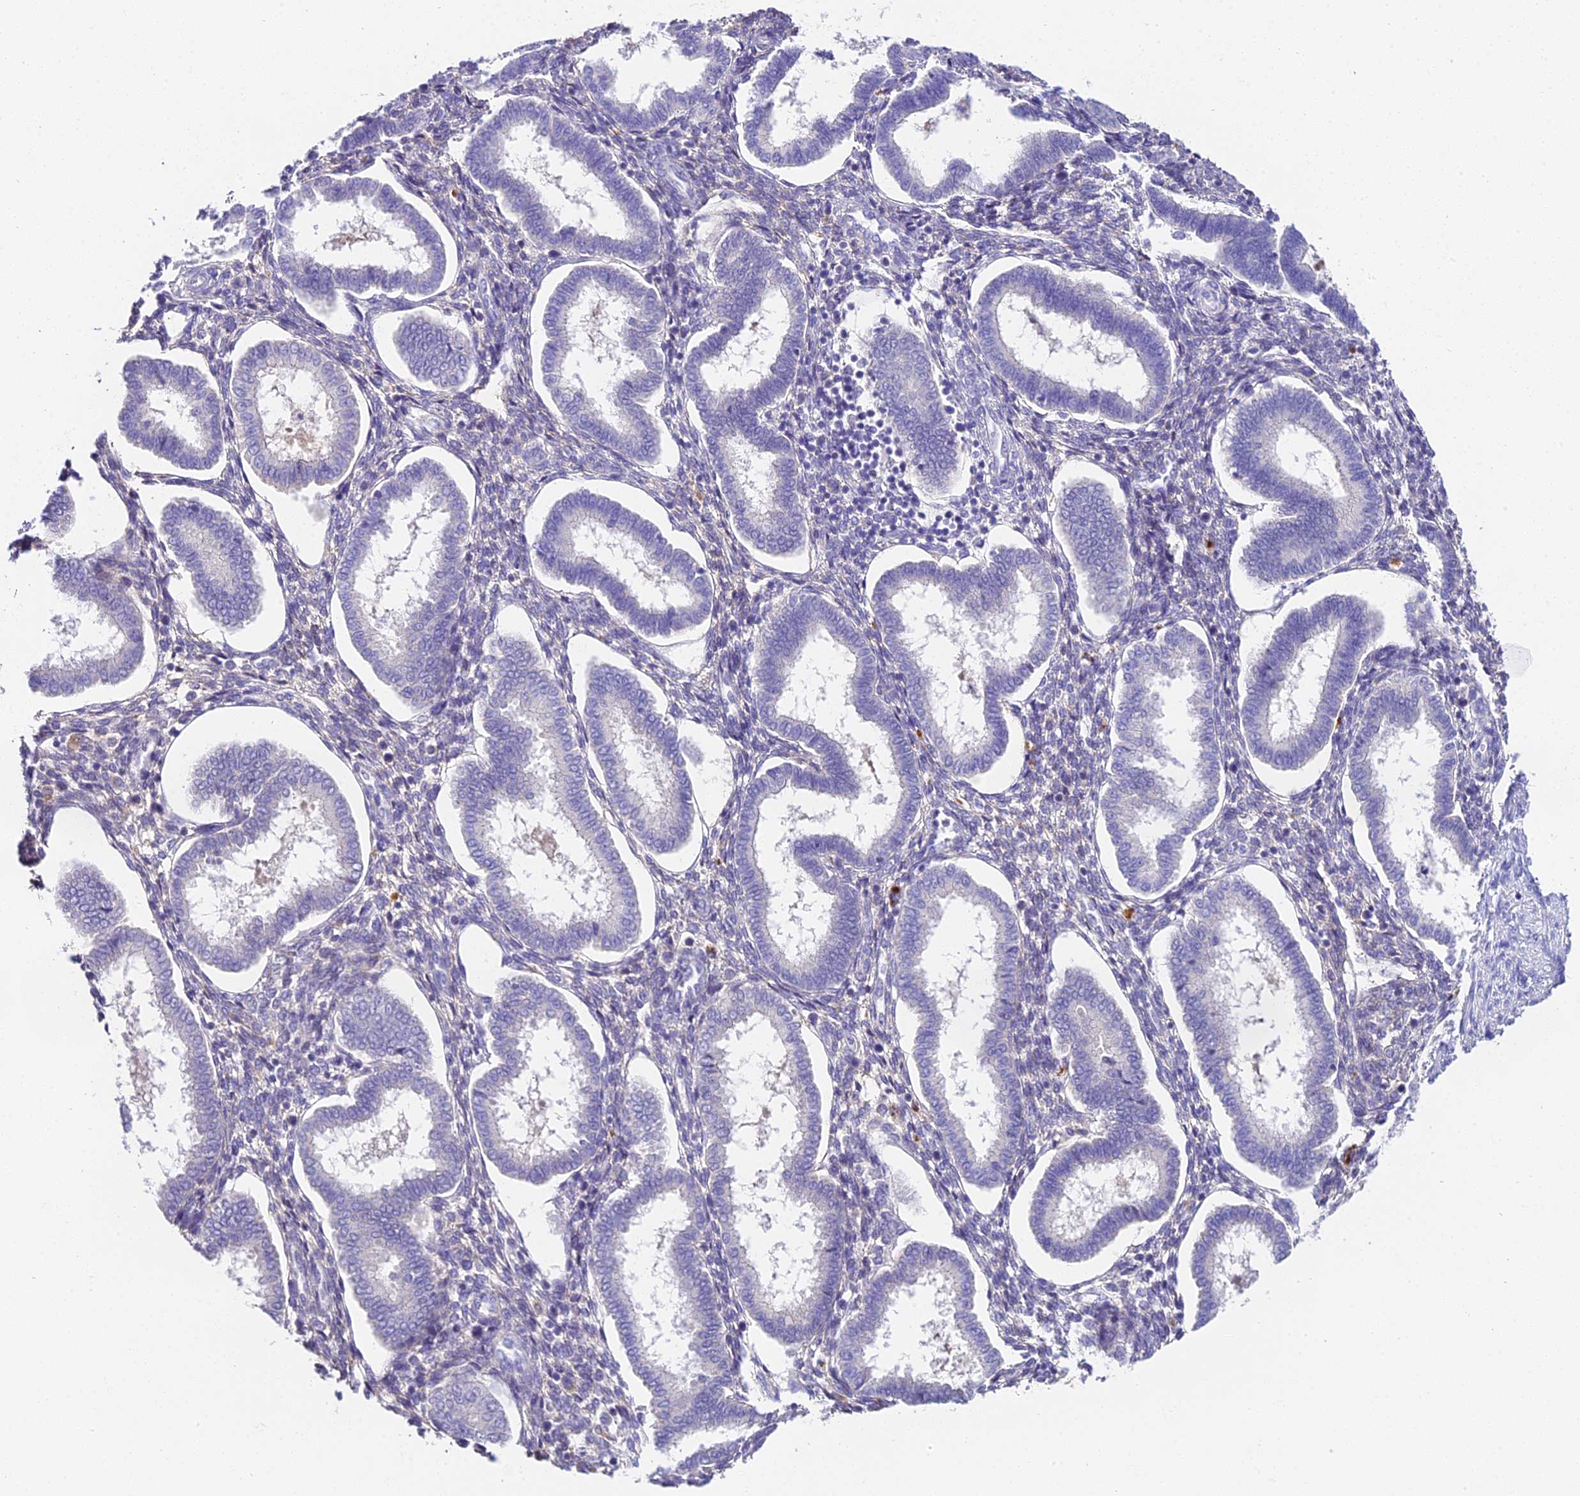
{"staining": {"intensity": "negative", "quantity": "none", "location": "none"}, "tissue": "endometrium", "cell_type": "Cells in endometrial stroma", "image_type": "normal", "snomed": [{"axis": "morphology", "description": "Normal tissue, NOS"}, {"axis": "topography", "description": "Endometrium"}], "caption": "An immunohistochemistry (IHC) image of benign endometrium is shown. There is no staining in cells in endometrial stroma of endometrium. The staining is performed using DAB (3,3'-diaminobenzidine) brown chromogen with nuclei counter-stained in using hematoxylin.", "gene": "LYPD6", "patient": {"sex": "female", "age": 24}}